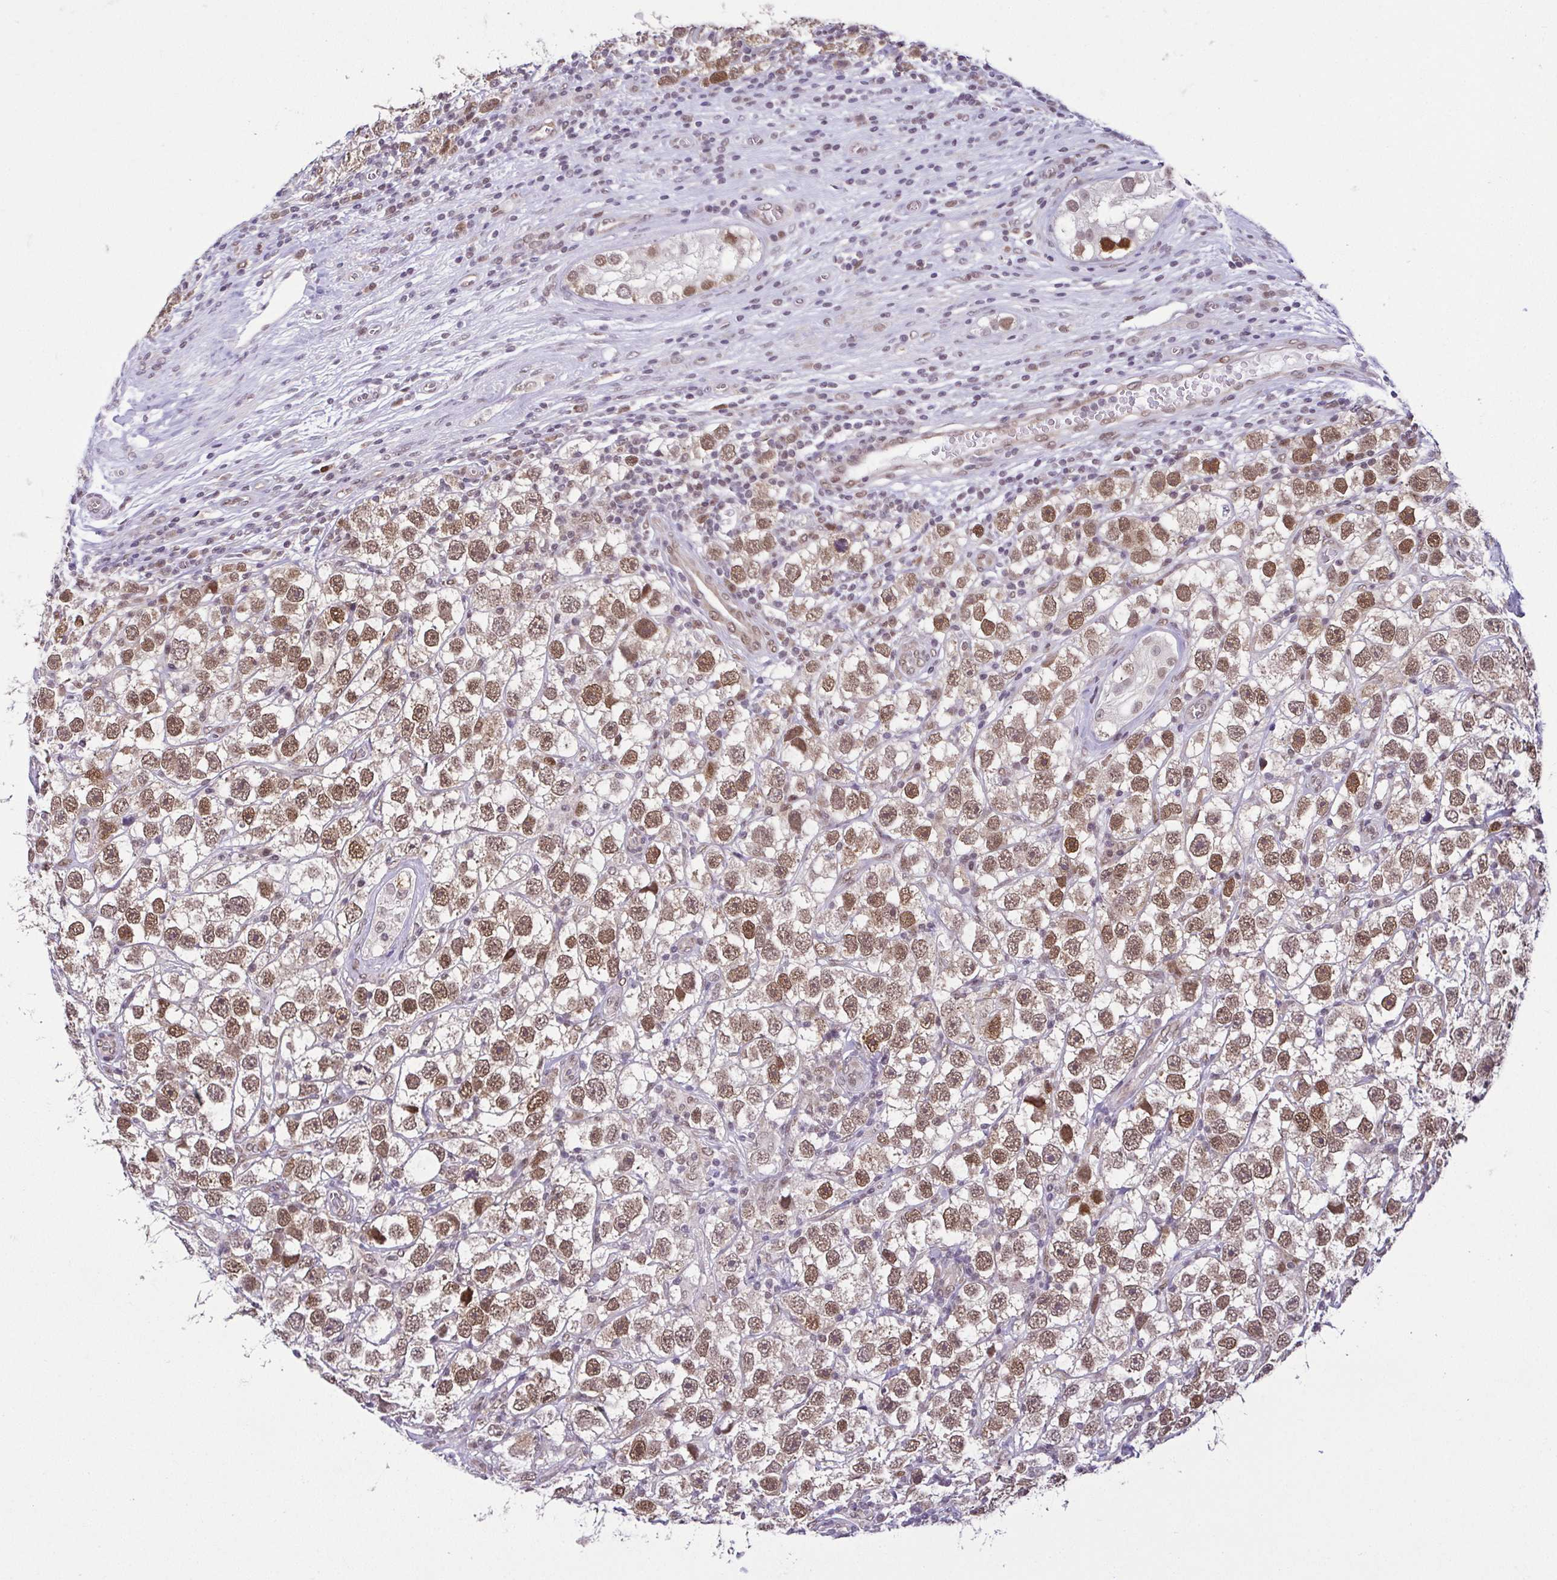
{"staining": {"intensity": "moderate", "quantity": ">75%", "location": "nuclear"}, "tissue": "testis cancer", "cell_type": "Tumor cells", "image_type": "cancer", "snomed": [{"axis": "morphology", "description": "Seminoma, NOS"}, {"axis": "topography", "description": "Testis"}], "caption": "Testis seminoma stained with a brown dye shows moderate nuclear positive positivity in about >75% of tumor cells.", "gene": "RBM3", "patient": {"sex": "male", "age": 26}}